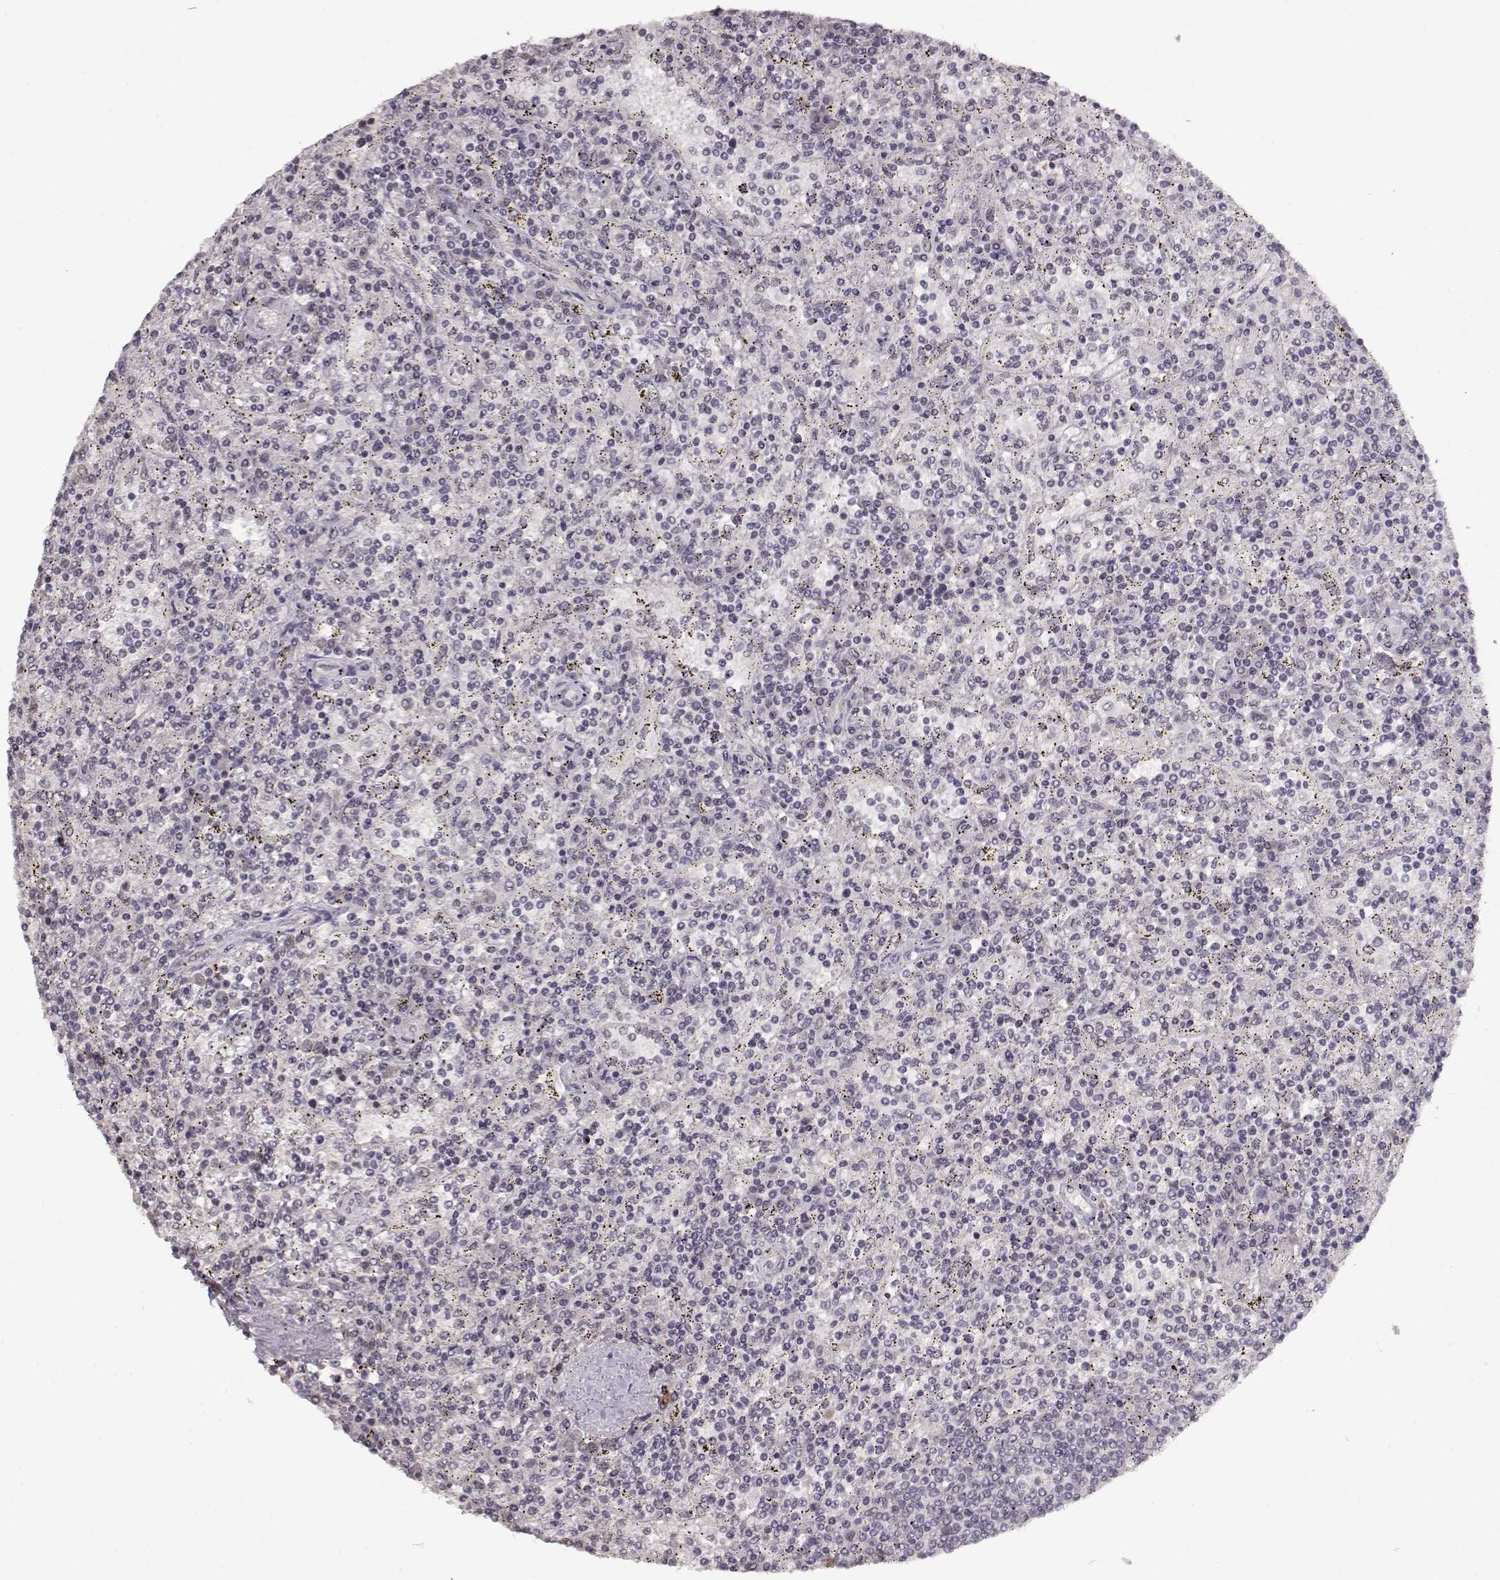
{"staining": {"intensity": "negative", "quantity": "none", "location": "none"}, "tissue": "lymphoma", "cell_type": "Tumor cells", "image_type": "cancer", "snomed": [{"axis": "morphology", "description": "Malignant lymphoma, non-Hodgkin's type, Low grade"}, {"axis": "topography", "description": "Spleen"}], "caption": "DAB immunohistochemical staining of malignant lymphoma, non-Hodgkin's type (low-grade) reveals no significant positivity in tumor cells. Nuclei are stained in blue.", "gene": "PCP4", "patient": {"sex": "male", "age": 62}}